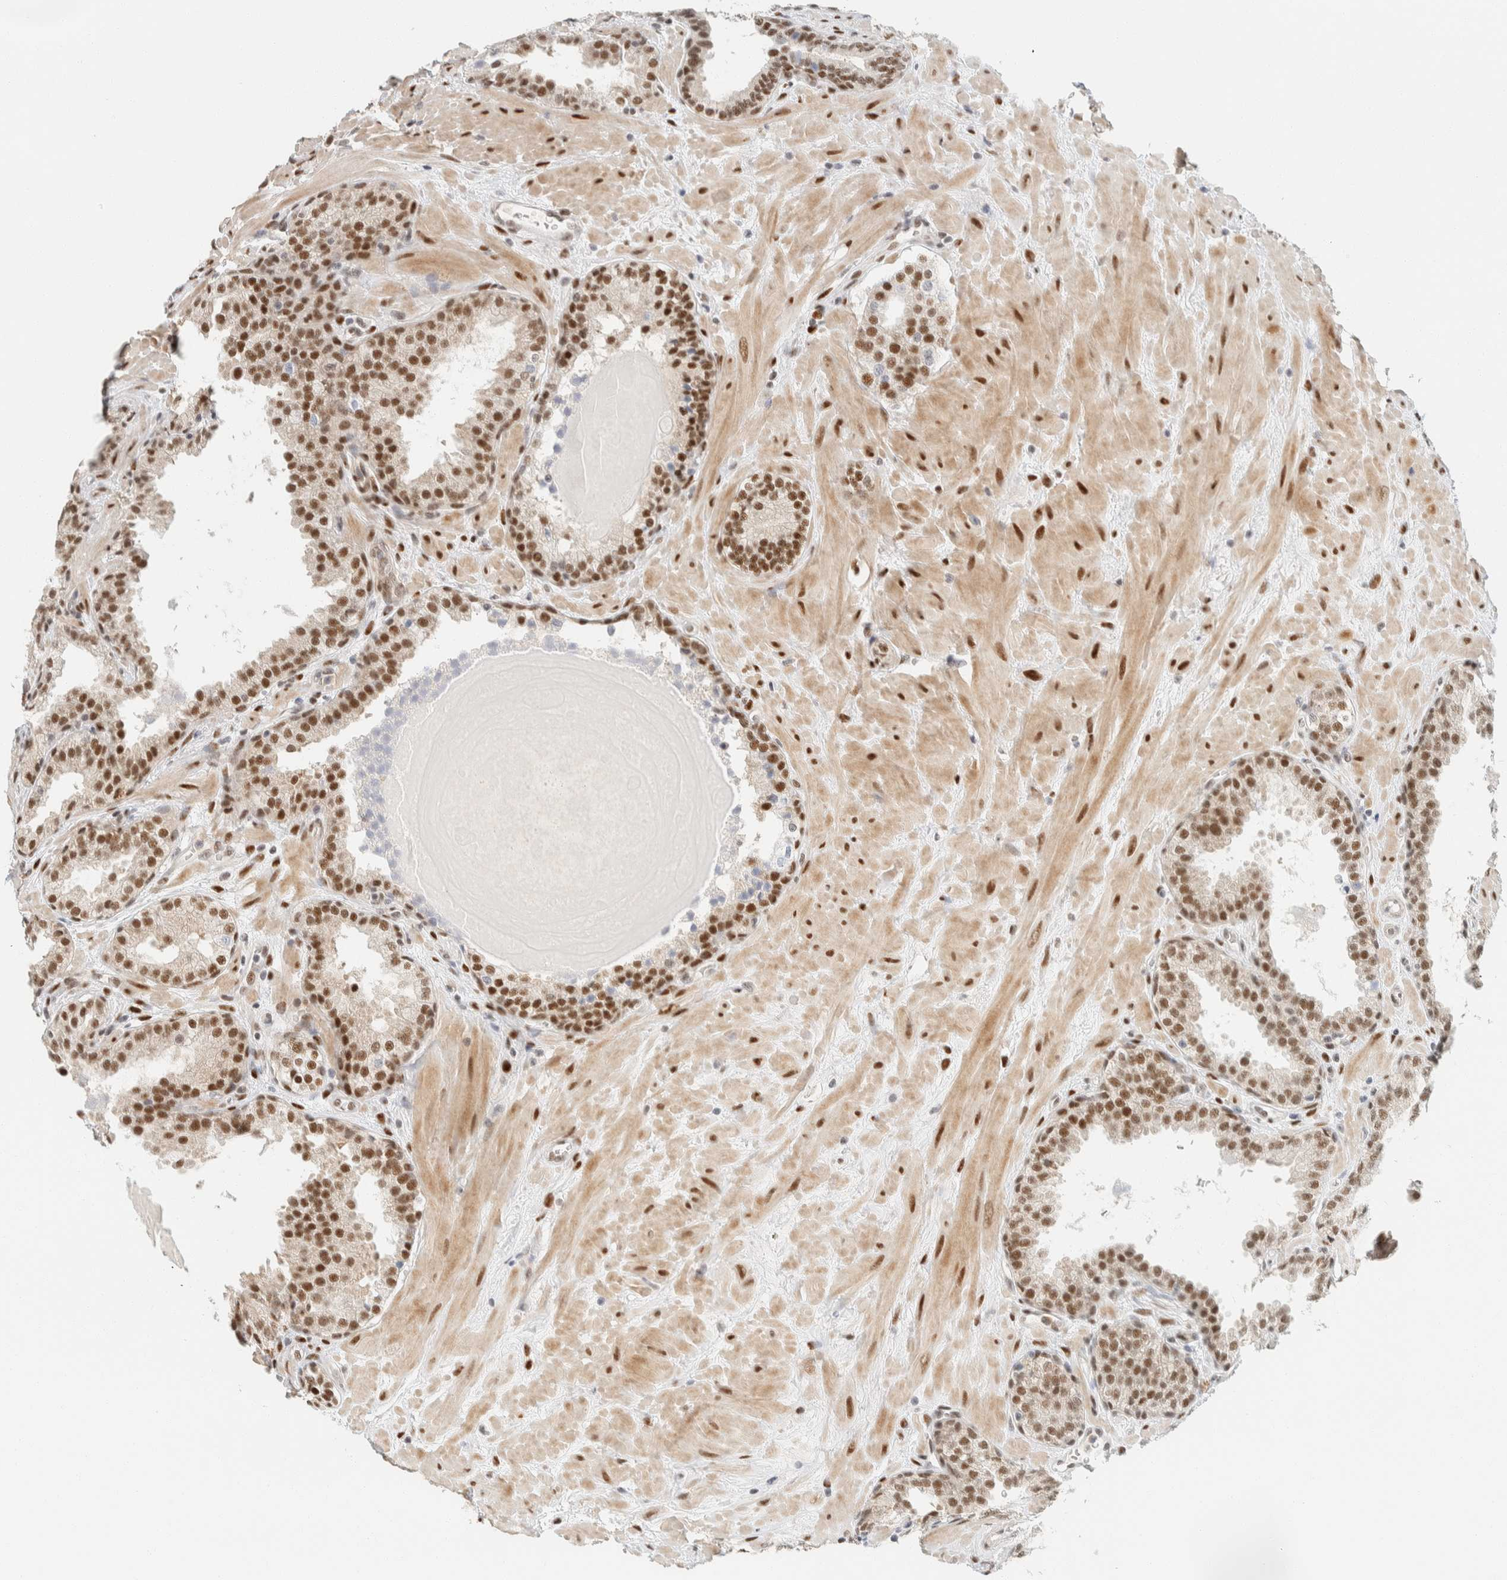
{"staining": {"intensity": "strong", "quantity": ">75%", "location": "nuclear"}, "tissue": "prostate", "cell_type": "Glandular cells", "image_type": "normal", "snomed": [{"axis": "morphology", "description": "Normal tissue, NOS"}, {"axis": "topography", "description": "Prostate"}], "caption": "A brown stain highlights strong nuclear staining of a protein in glandular cells of unremarkable prostate.", "gene": "ZNF683", "patient": {"sex": "male", "age": 51}}